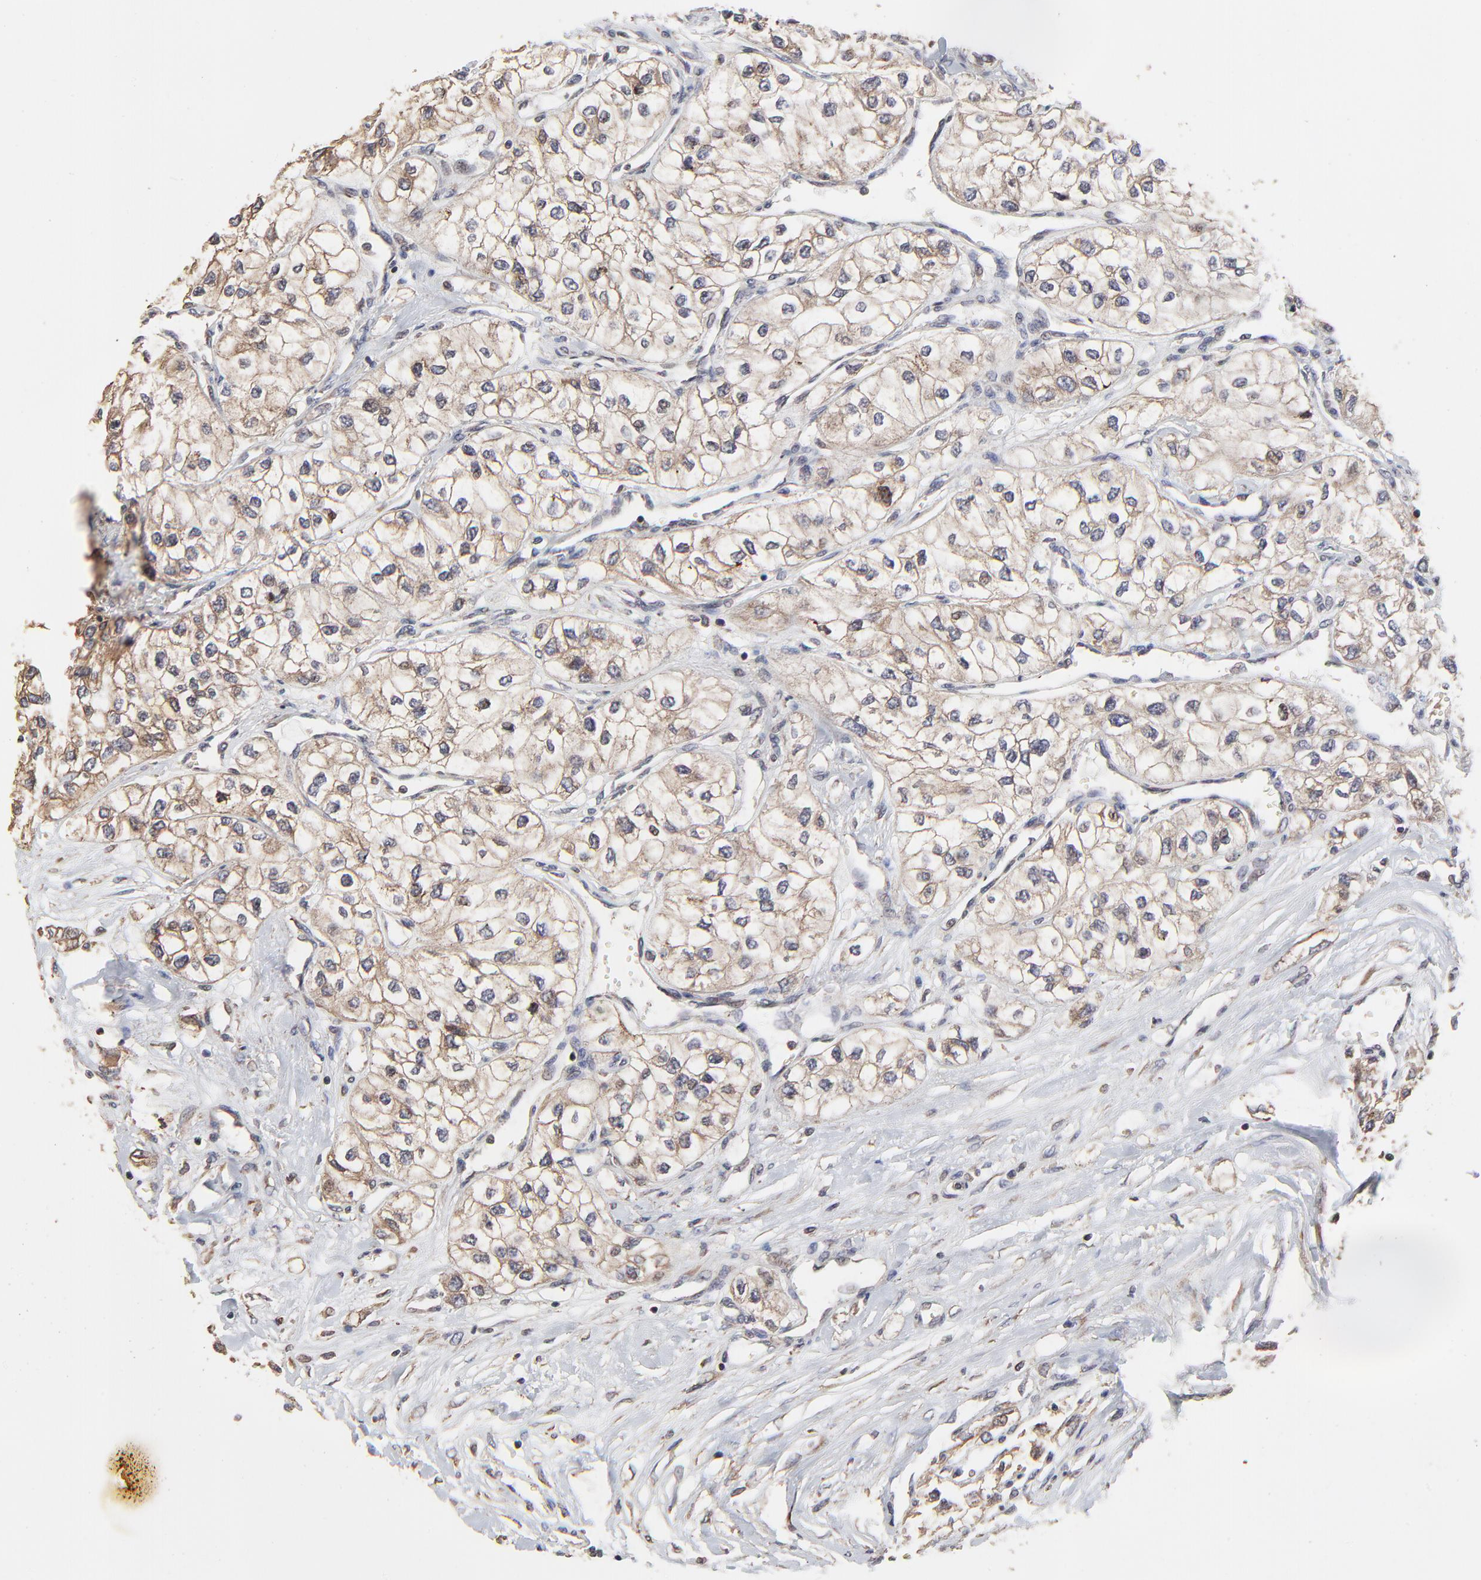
{"staining": {"intensity": "weak", "quantity": "25%-75%", "location": "cytoplasmic/membranous"}, "tissue": "renal cancer", "cell_type": "Tumor cells", "image_type": "cancer", "snomed": [{"axis": "morphology", "description": "Adenocarcinoma, NOS"}, {"axis": "topography", "description": "Kidney"}], "caption": "This is a histology image of immunohistochemistry staining of renal adenocarcinoma, which shows weak staining in the cytoplasmic/membranous of tumor cells.", "gene": "ELP2", "patient": {"sex": "male", "age": 57}}